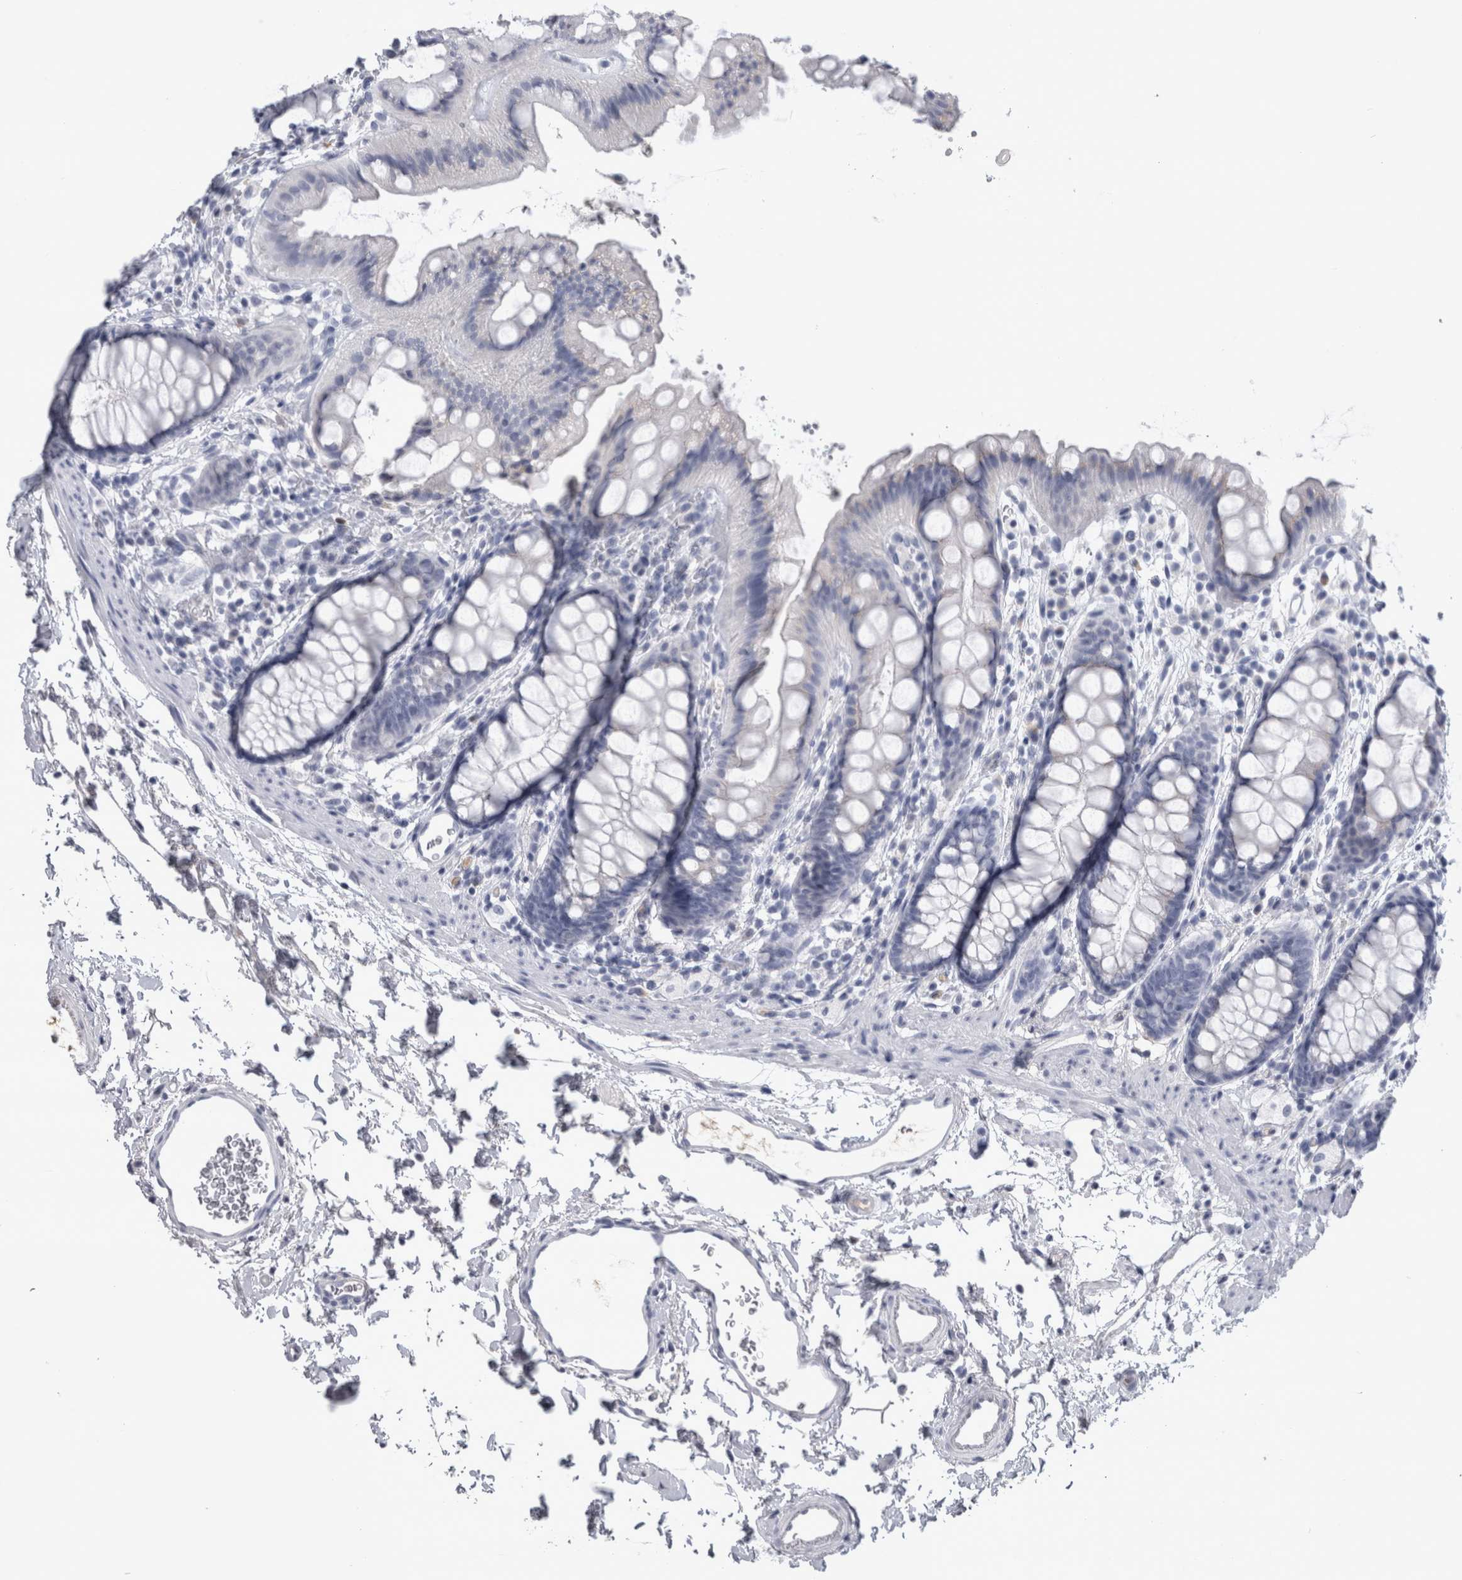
{"staining": {"intensity": "negative", "quantity": "none", "location": "none"}, "tissue": "rectum", "cell_type": "Glandular cells", "image_type": "normal", "snomed": [{"axis": "morphology", "description": "Normal tissue, NOS"}, {"axis": "topography", "description": "Rectum"}], "caption": "Histopathology image shows no significant protein staining in glandular cells of normal rectum. (IHC, brightfield microscopy, high magnification).", "gene": "PAX5", "patient": {"sex": "female", "age": 65}}